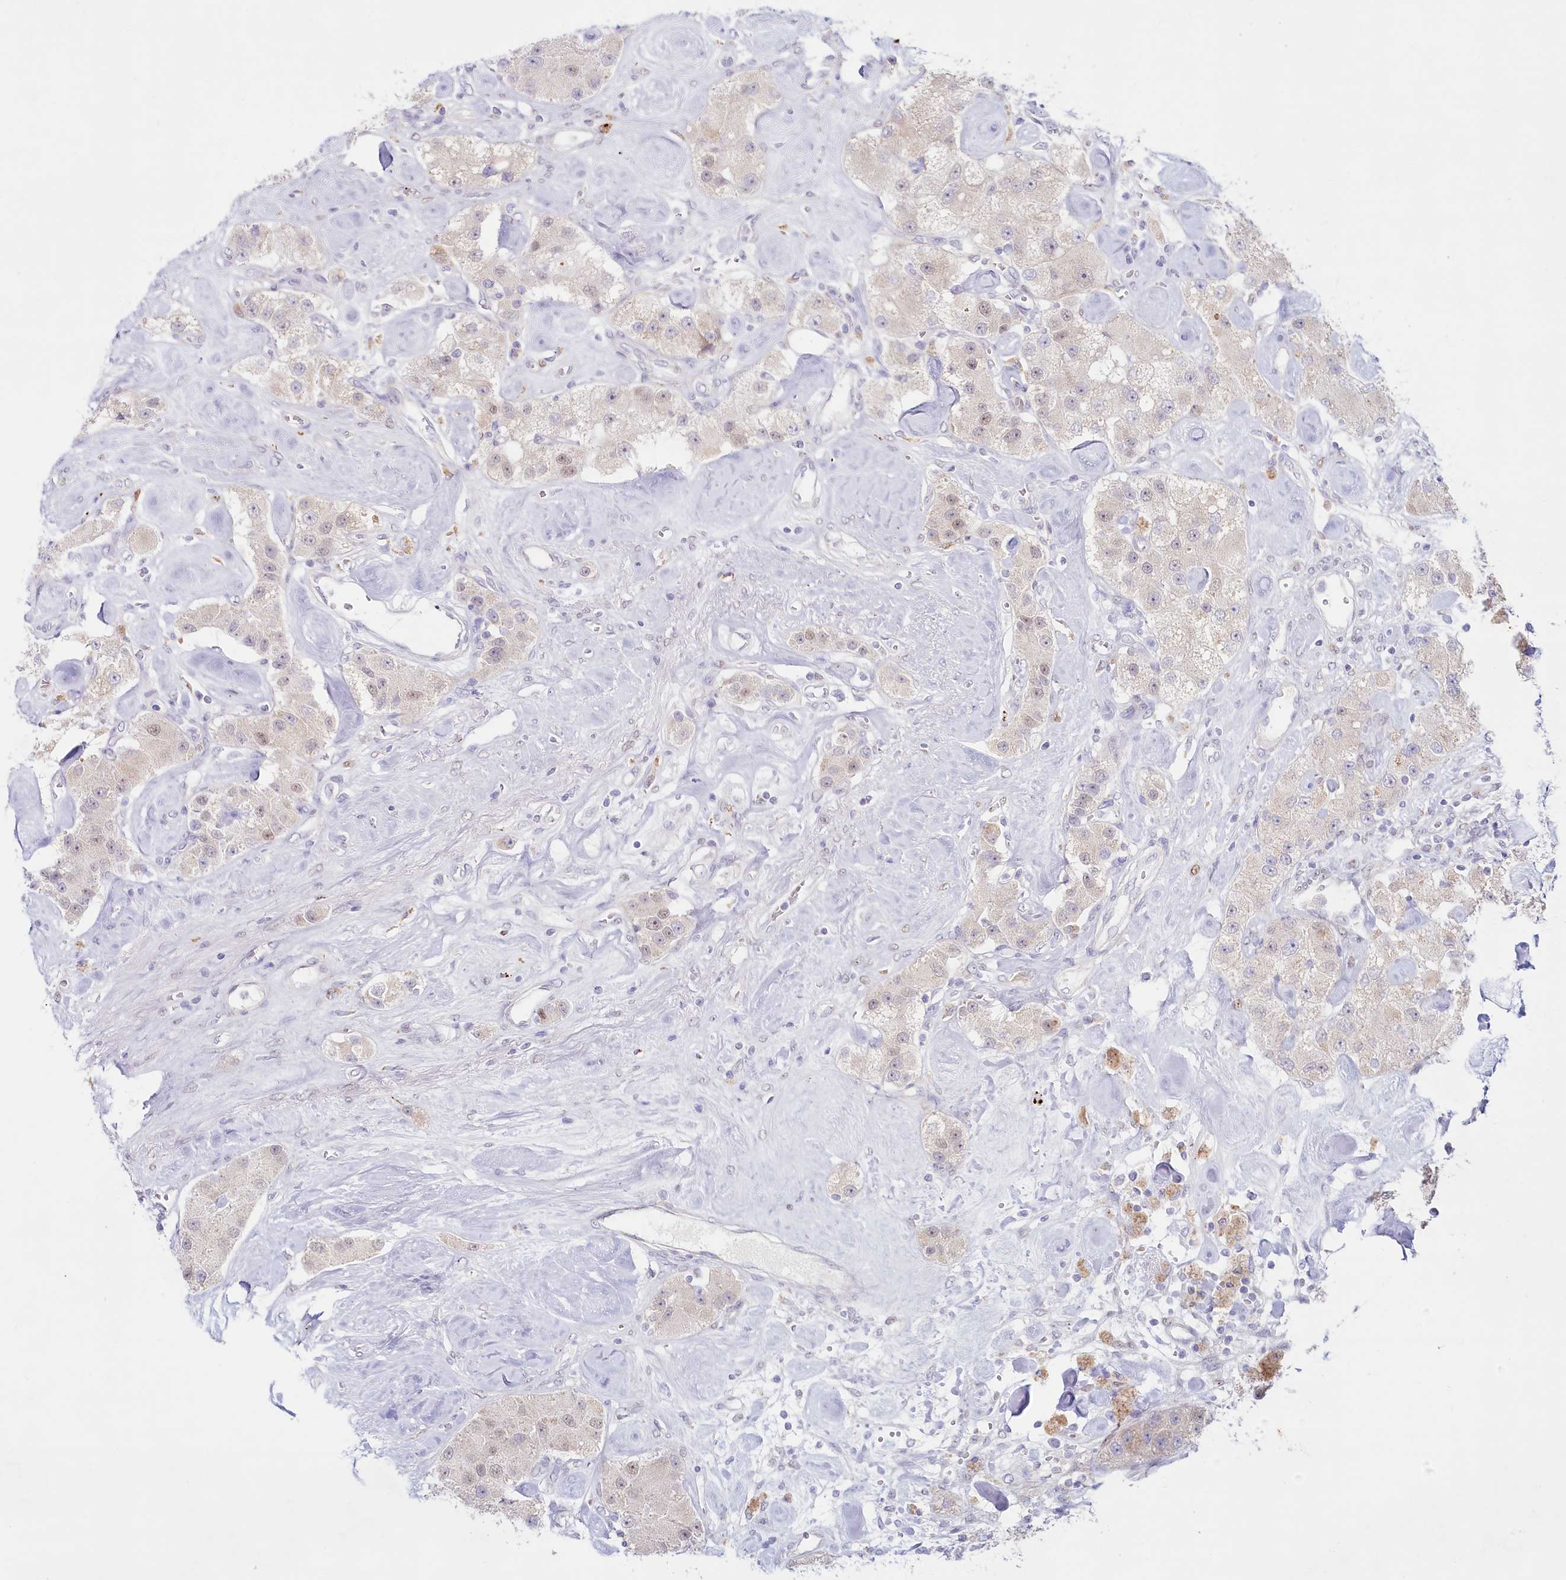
{"staining": {"intensity": "weak", "quantity": ">75%", "location": "cytoplasmic/membranous,nuclear"}, "tissue": "carcinoid", "cell_type": "Tumor cells", "image_type": "cancer", "snomed": [{"axis": "morphology", "description": "Carcinoid, malignant, NOS"}, {"axis": "topography", "description": "Pancreas"}], "caption": "Immunohistochemistry (IHC) of human carcinoid displays low levels of weak cytoplasmic/membranous and nuclear positivity in approximately >75% of tumor cells.", "gene": "PSAPL1", "patient": {"sex": "male", "age": 41}}